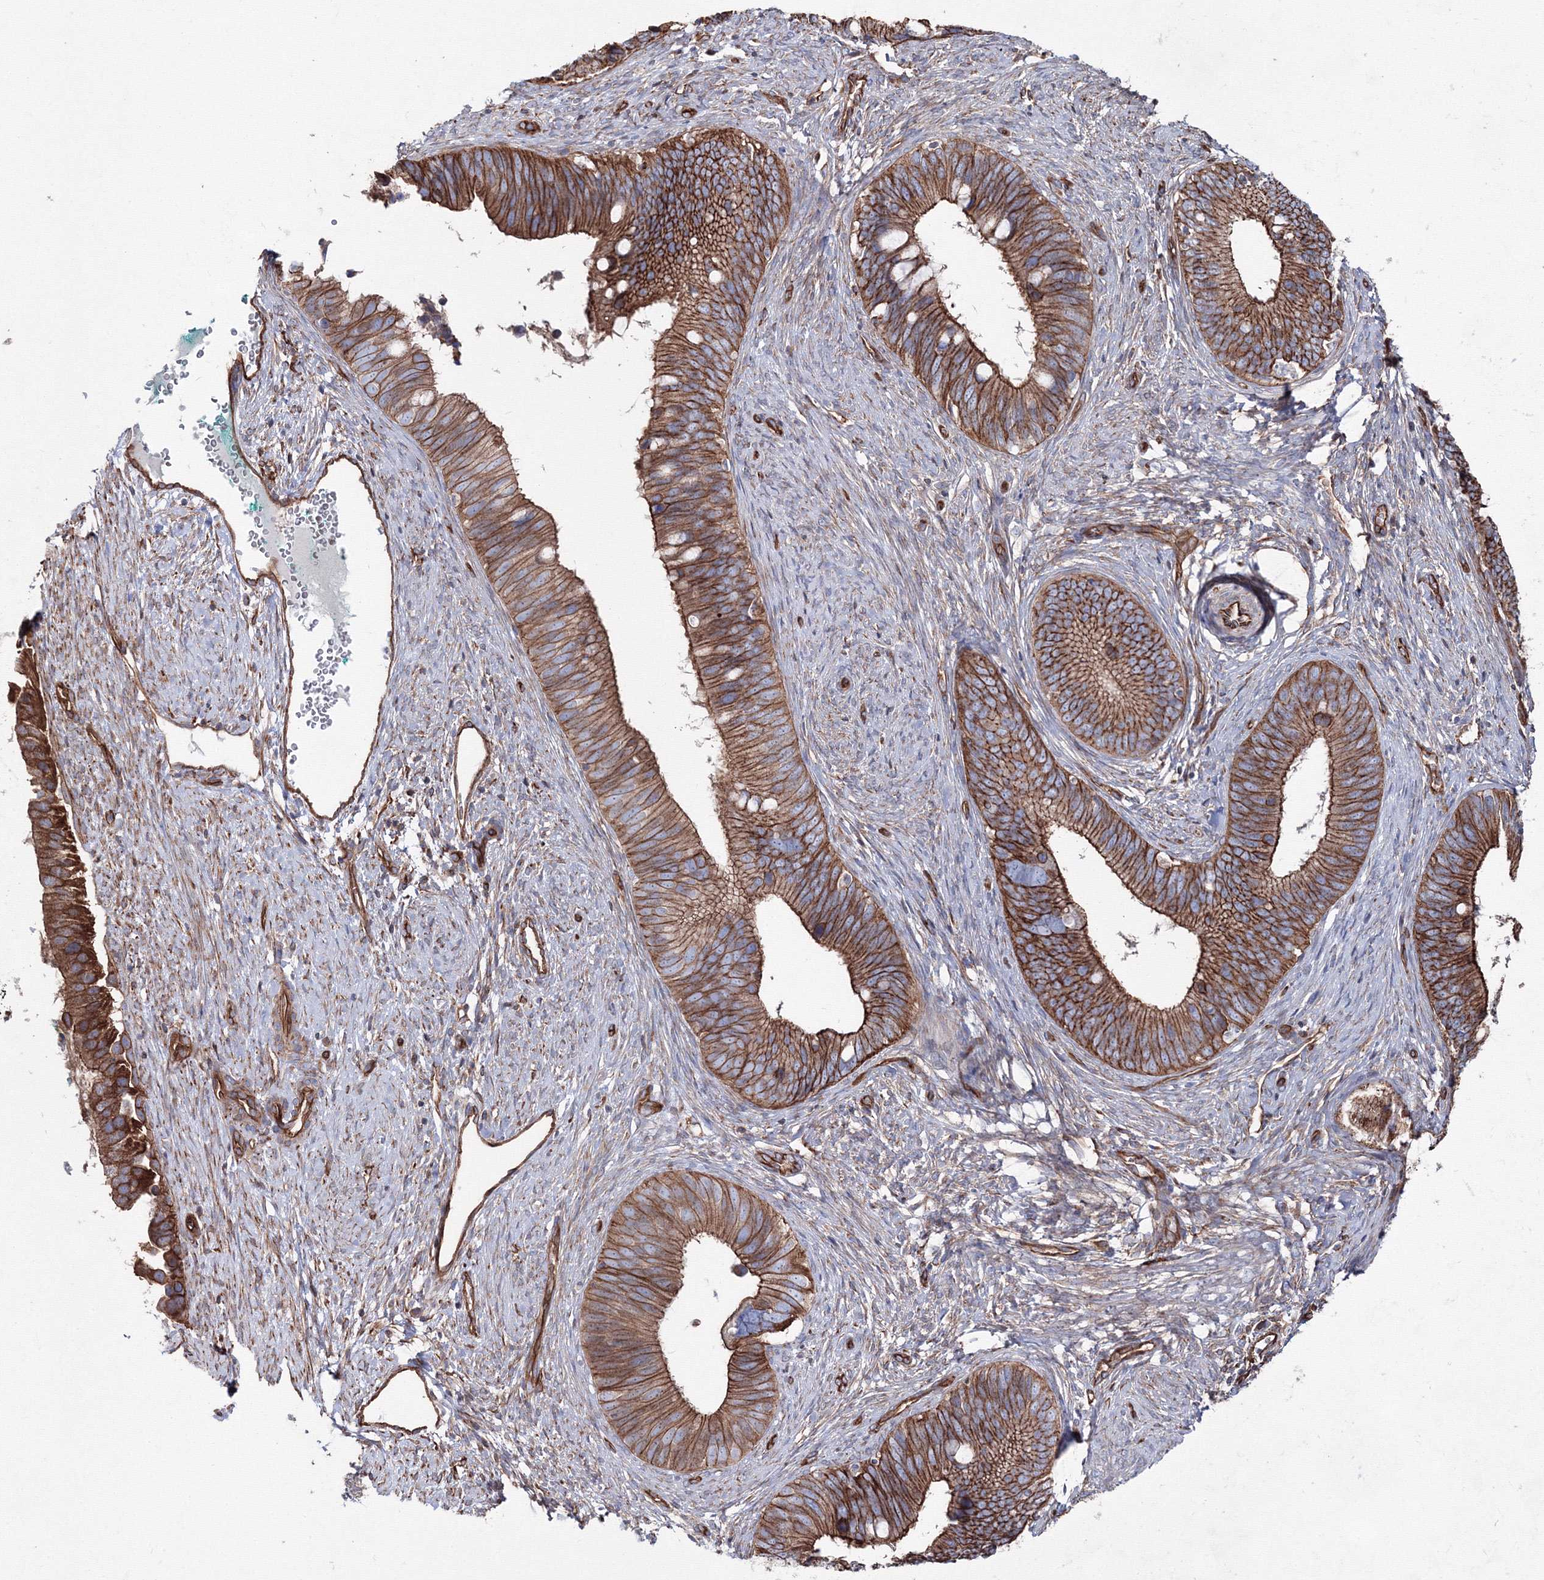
{"staining": {"intensity": "strong", "quantity": ">75%", "location": "cytoplasmic/membranous"}, "tissue": "cervical cancer", "cell_type": "Tumor cells", "image_type": "cancer", "snomed": [{"axis": "morphology", "description": "Adenocarcinoma, NOS"}, {"axis": "topography", "description": "Cervix"}], "caption": "A high-resolution micrograph shows IHC staining of adenocarcinoma (cervical), which shows strong cytoplasmic/membranous staining in about >75% of tumor cells. The protein is shown in brown color, while the nuclei are stained blue.", "gene": "ANKRD37", "patient": {"sex": "female", "age": 42}}